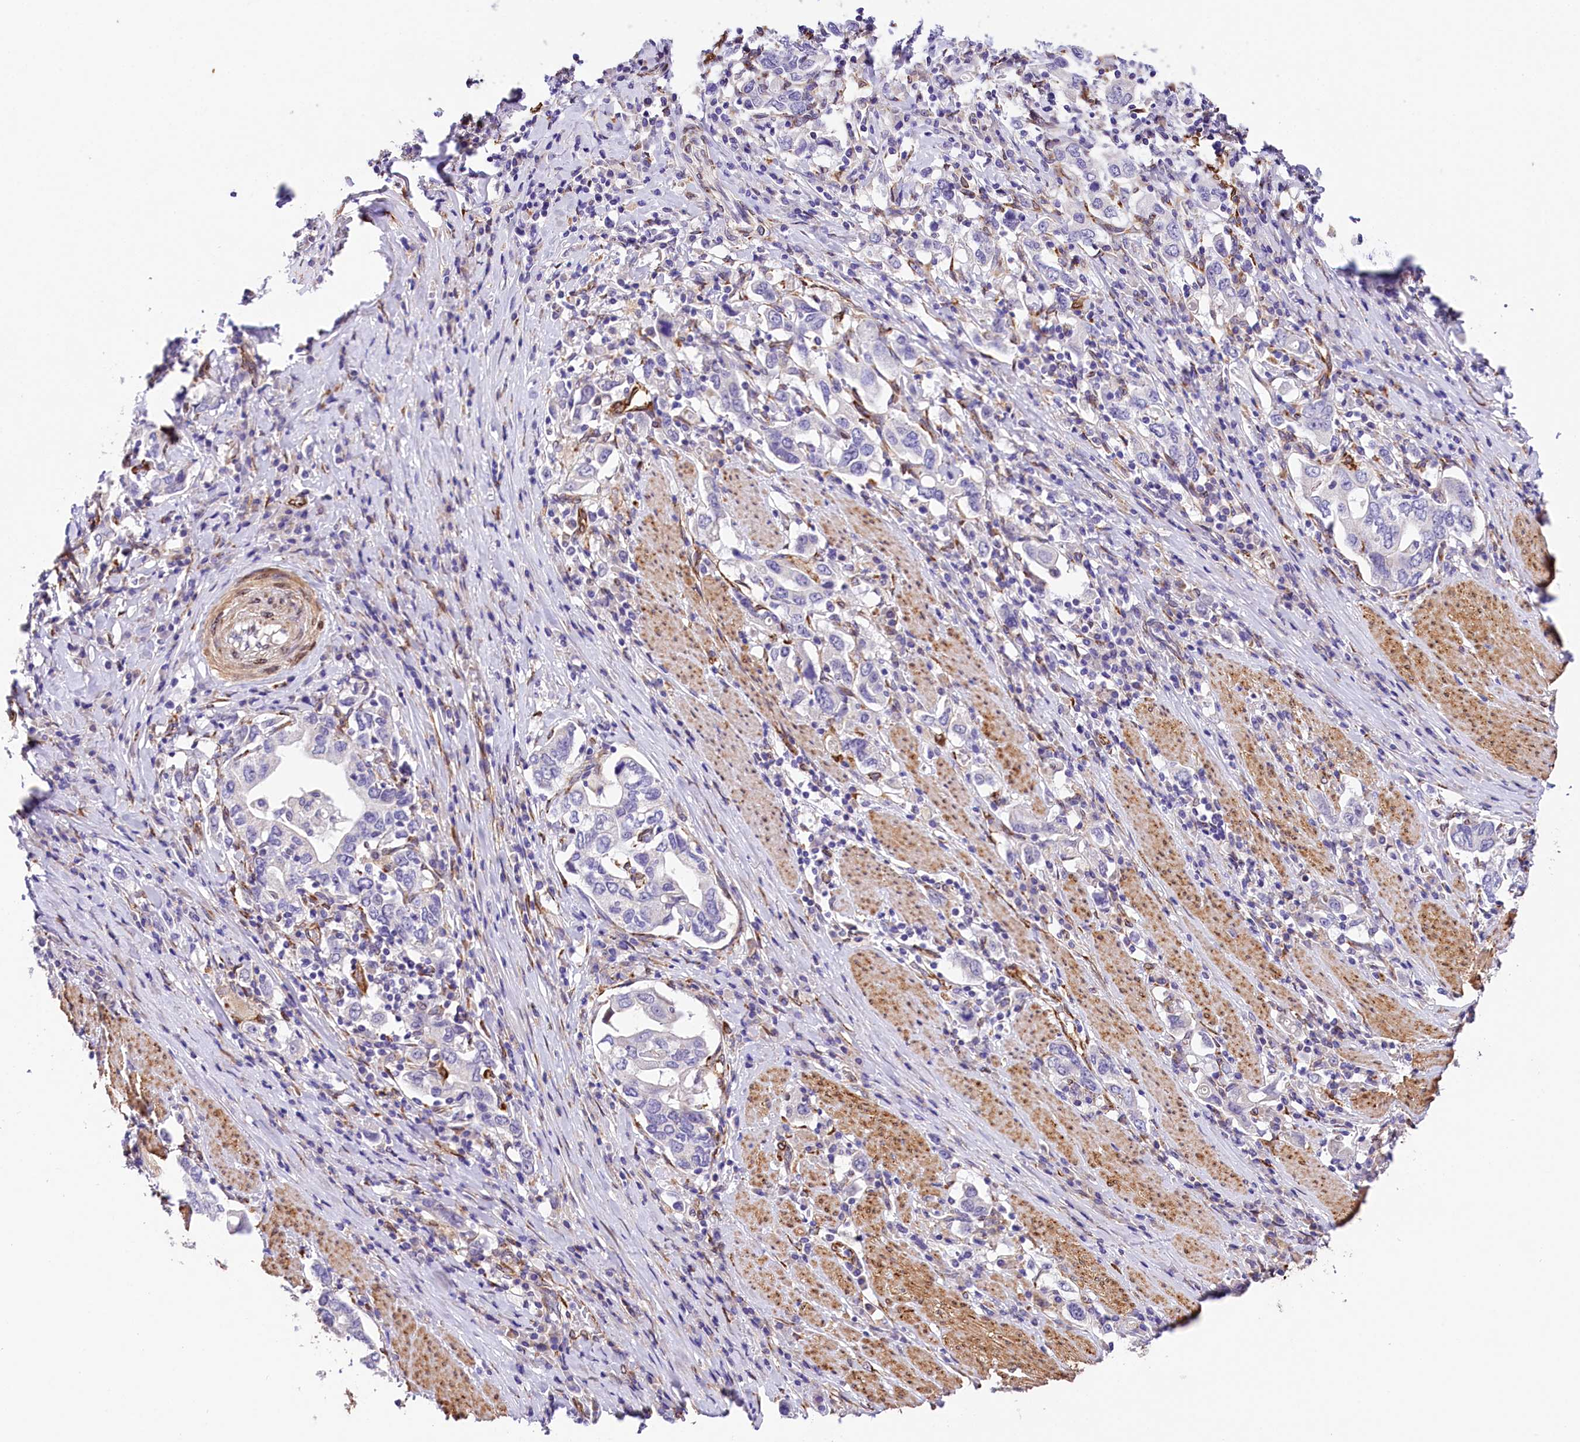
{"staining": {"intensity": "negative", "quantity": "none", "location": "none"}, "tissue": "stomach cancer", "cell_type": "Tumor cells", "image_type": "cancer", "snomed": [{"axis": "morphology", "description": "Adenocarcinoma, NOS"}, {"axis": "topography", "description": "Stomach, upper"}, {"axis": "topography", "description": "Stomach"}], "caption": "An immunohistochemistry (IHC) histopathology image of adenocarcinoma (stomach) is shown. There is no staining in tumor cells of adenocarcinoma (stomach).", "gene": "ITGA1", "patient": {"sex": "male", "age": 62}}